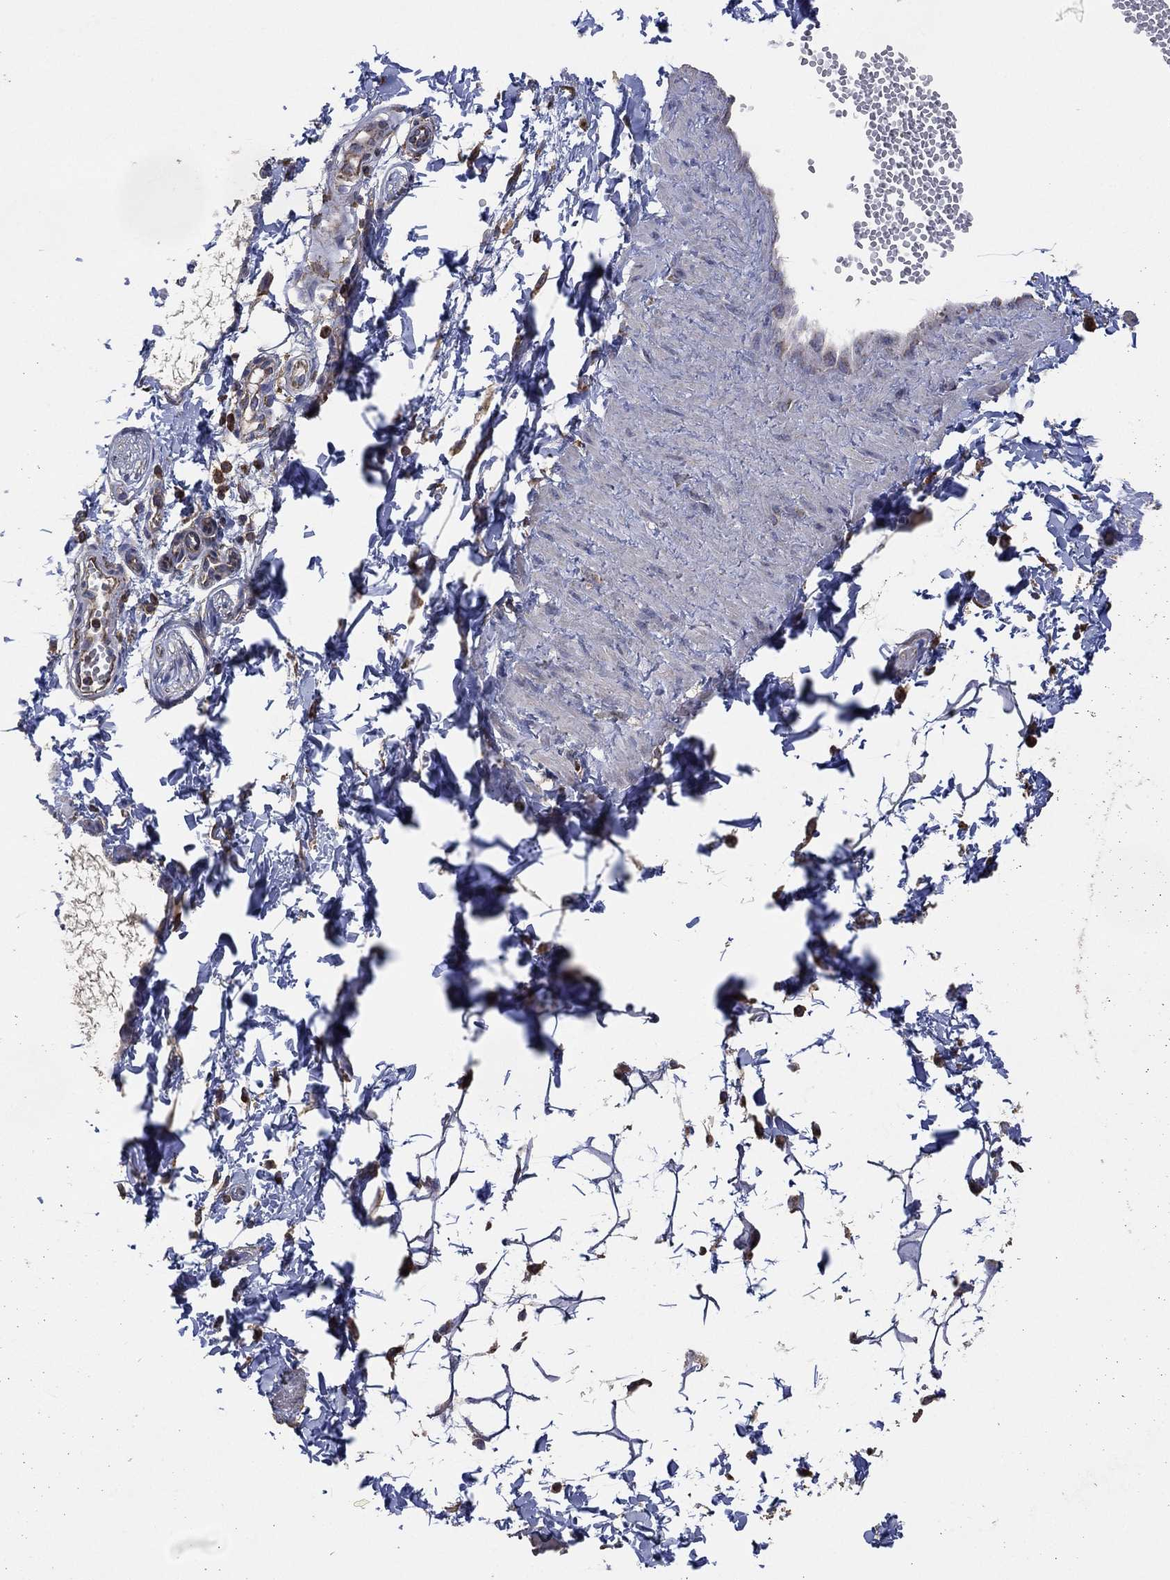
{"staining": {"intensity": "negative", "quantity": "none", "location": "none"}, "tissue": "adipose tissue", "cell_type": "Adipocytes", "image_type": "normal", "snomed": [{"axis": "morphology", "description": "Normal tissue, NOS"}, {"axis": "topography", "description": "Smooth muscle"}, {"axis": "topography", "description": "Peripheral nerve tissue"}], "caption": "IHC photomicrograph of benign adipose tissue stained for a protein (brown), which reveals no positivity in adipocytes.", "gene": "LIMD1", "patient": {"sex": "male", "age": 22}}